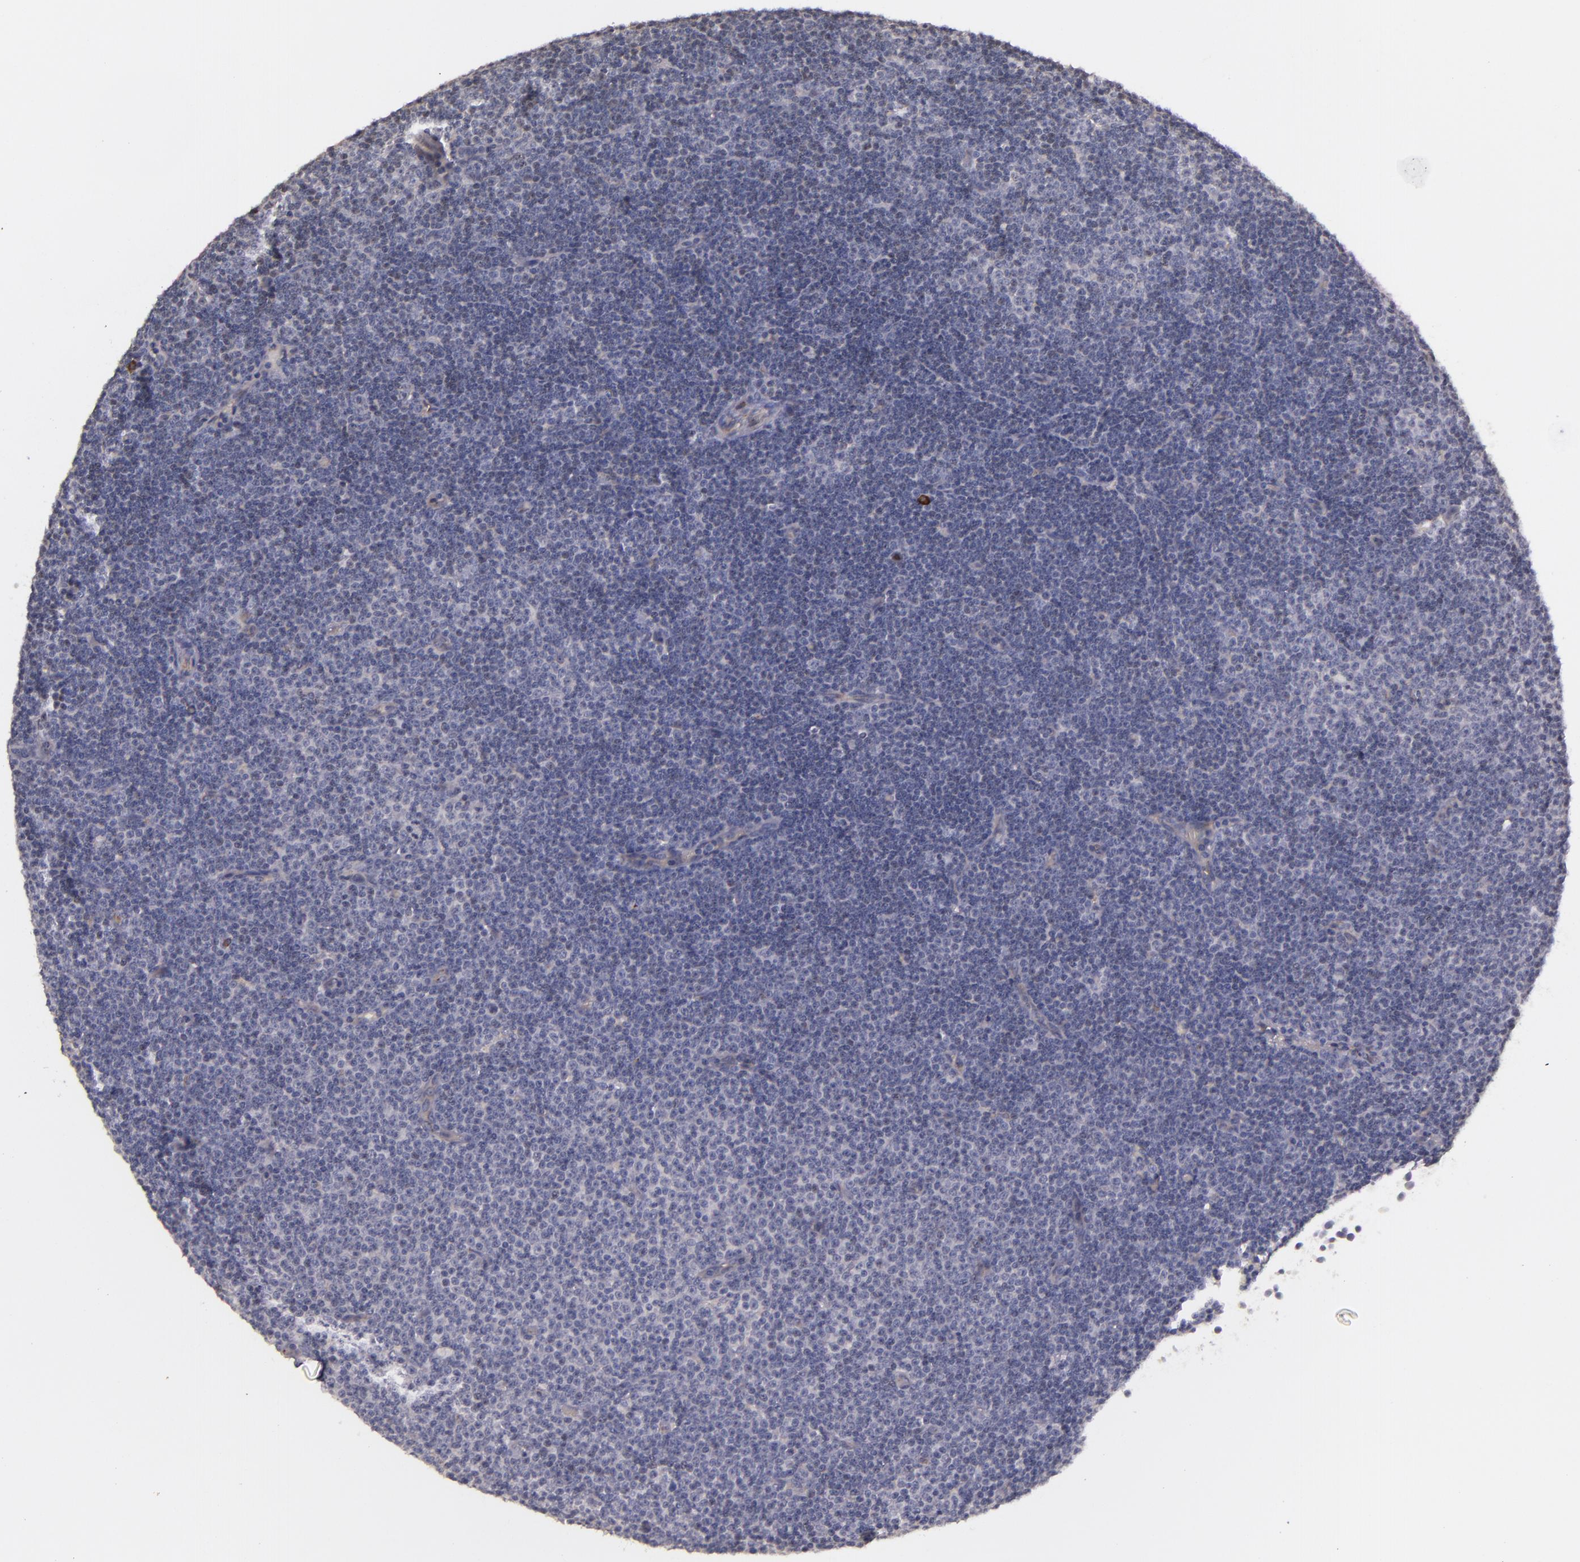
{"staining": {"intensity": "negative", "quantity": "none", "location": "none"}, "tissue": "lymphoma", "cell_type": "Tumor cells", "image_type": "cancer", "snomed": [{"axis": "morphology", "description": "Malignant lymphoma, non-Hodgkin's type, Low grade"}, {"axis": "topography", "description": "Lymph node"}], "caption": "DAB immunohistochemical staining of human lymphoma displays no significant expression in tumor cells.", "gene": "SYTL4", "patient": {"sex": "male", "age": 57}}